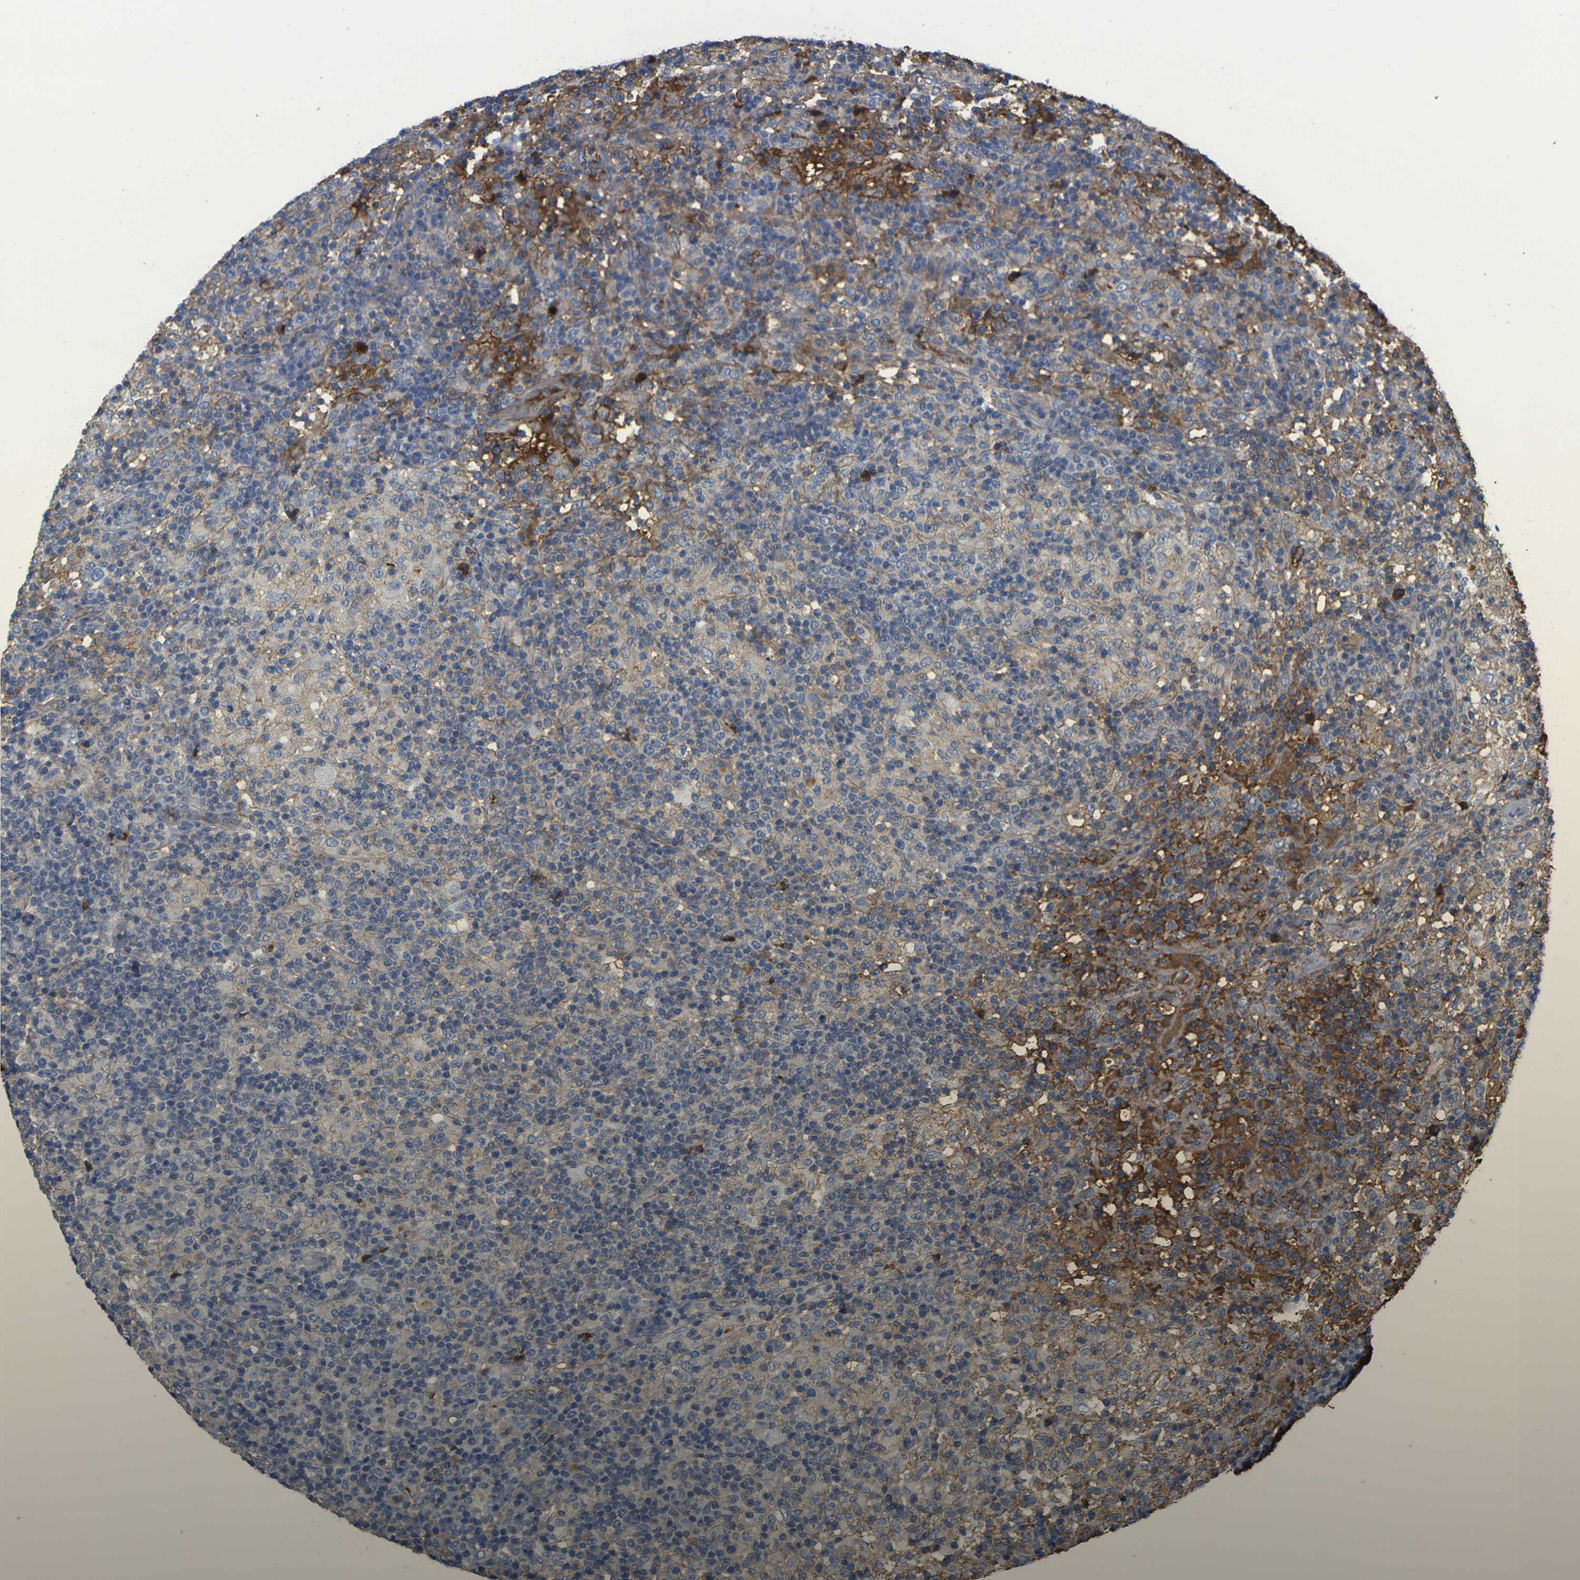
{"staining": {"intensity": "negative", "quantity": "none", "location": "none"}, "tissue": "lymphoma", "cell_type": "Tumor cells", "image_type": "cancer", "snomed": [{"axis": "morphology", "description": "Hodgkin's disease, NOS"}, {"axis": "topography", "description": "Lymph node"}], "caption": "Immunohistochemical staining of human Hodgkin's disease demonstrates no significant staining in tumor cells.", "gene": "GREM2", "patient": {"sex": "male", "age": 70}}